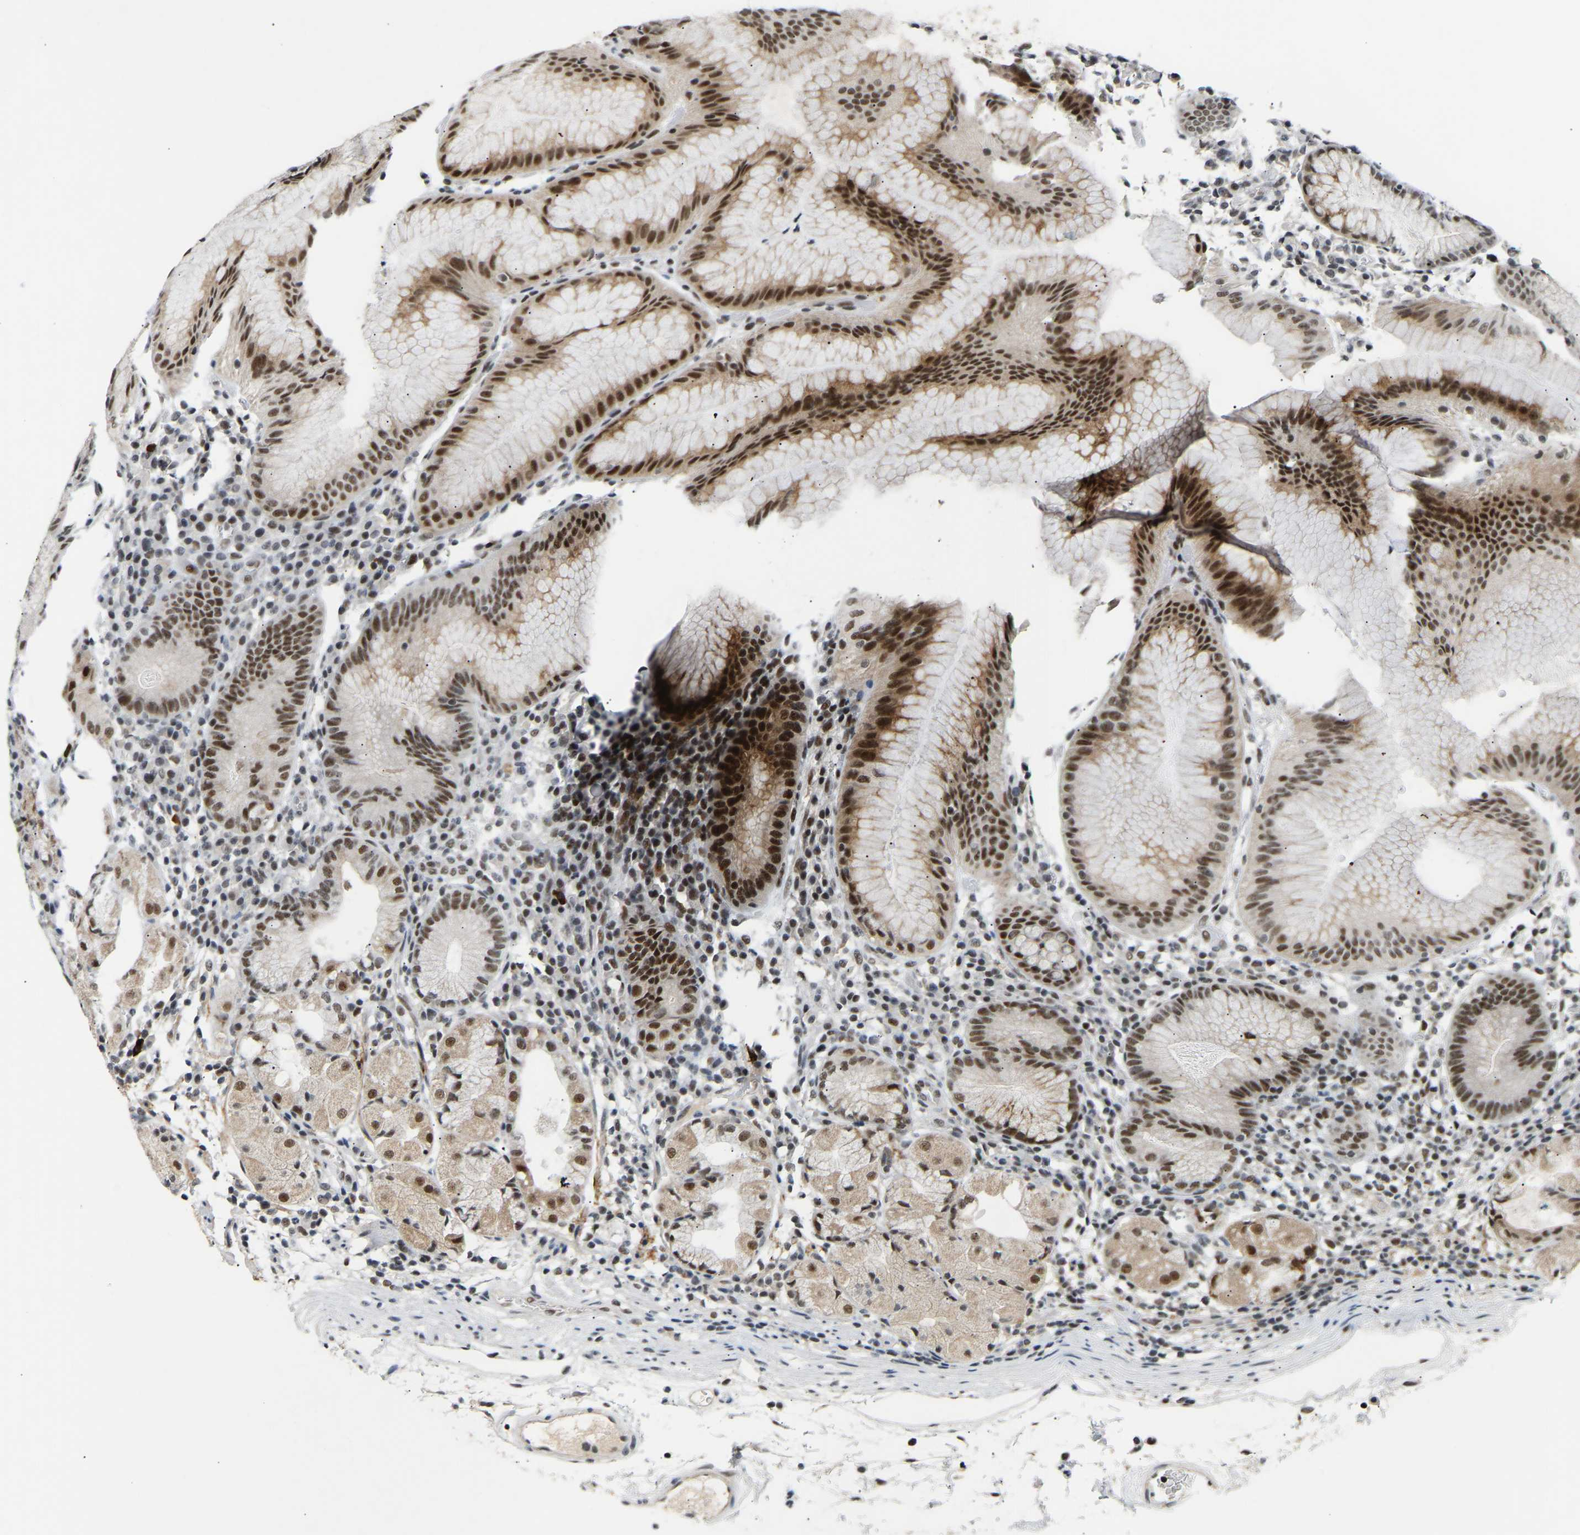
{"staining": {"intensity": "strong", "quantity": "25%-75%", "location": "nuclear"}, "tissue": "stomach", "cell_type": "Glandular cells", "image_type": "normal", "snomed": [{"axis": "morphology", "description": "Normal tissue, NOS"}, {"axis": "topography", "description": "Stomach"}, {"axis": "topography", "description": "Stomach, lower"}], "caption": "Glandular cells show high levels of strong nuclear staining in approximately 25%-75% of cells in benign stomach.", "gene": "RBM15", "patient": {"sex": "female", "age": 75}}